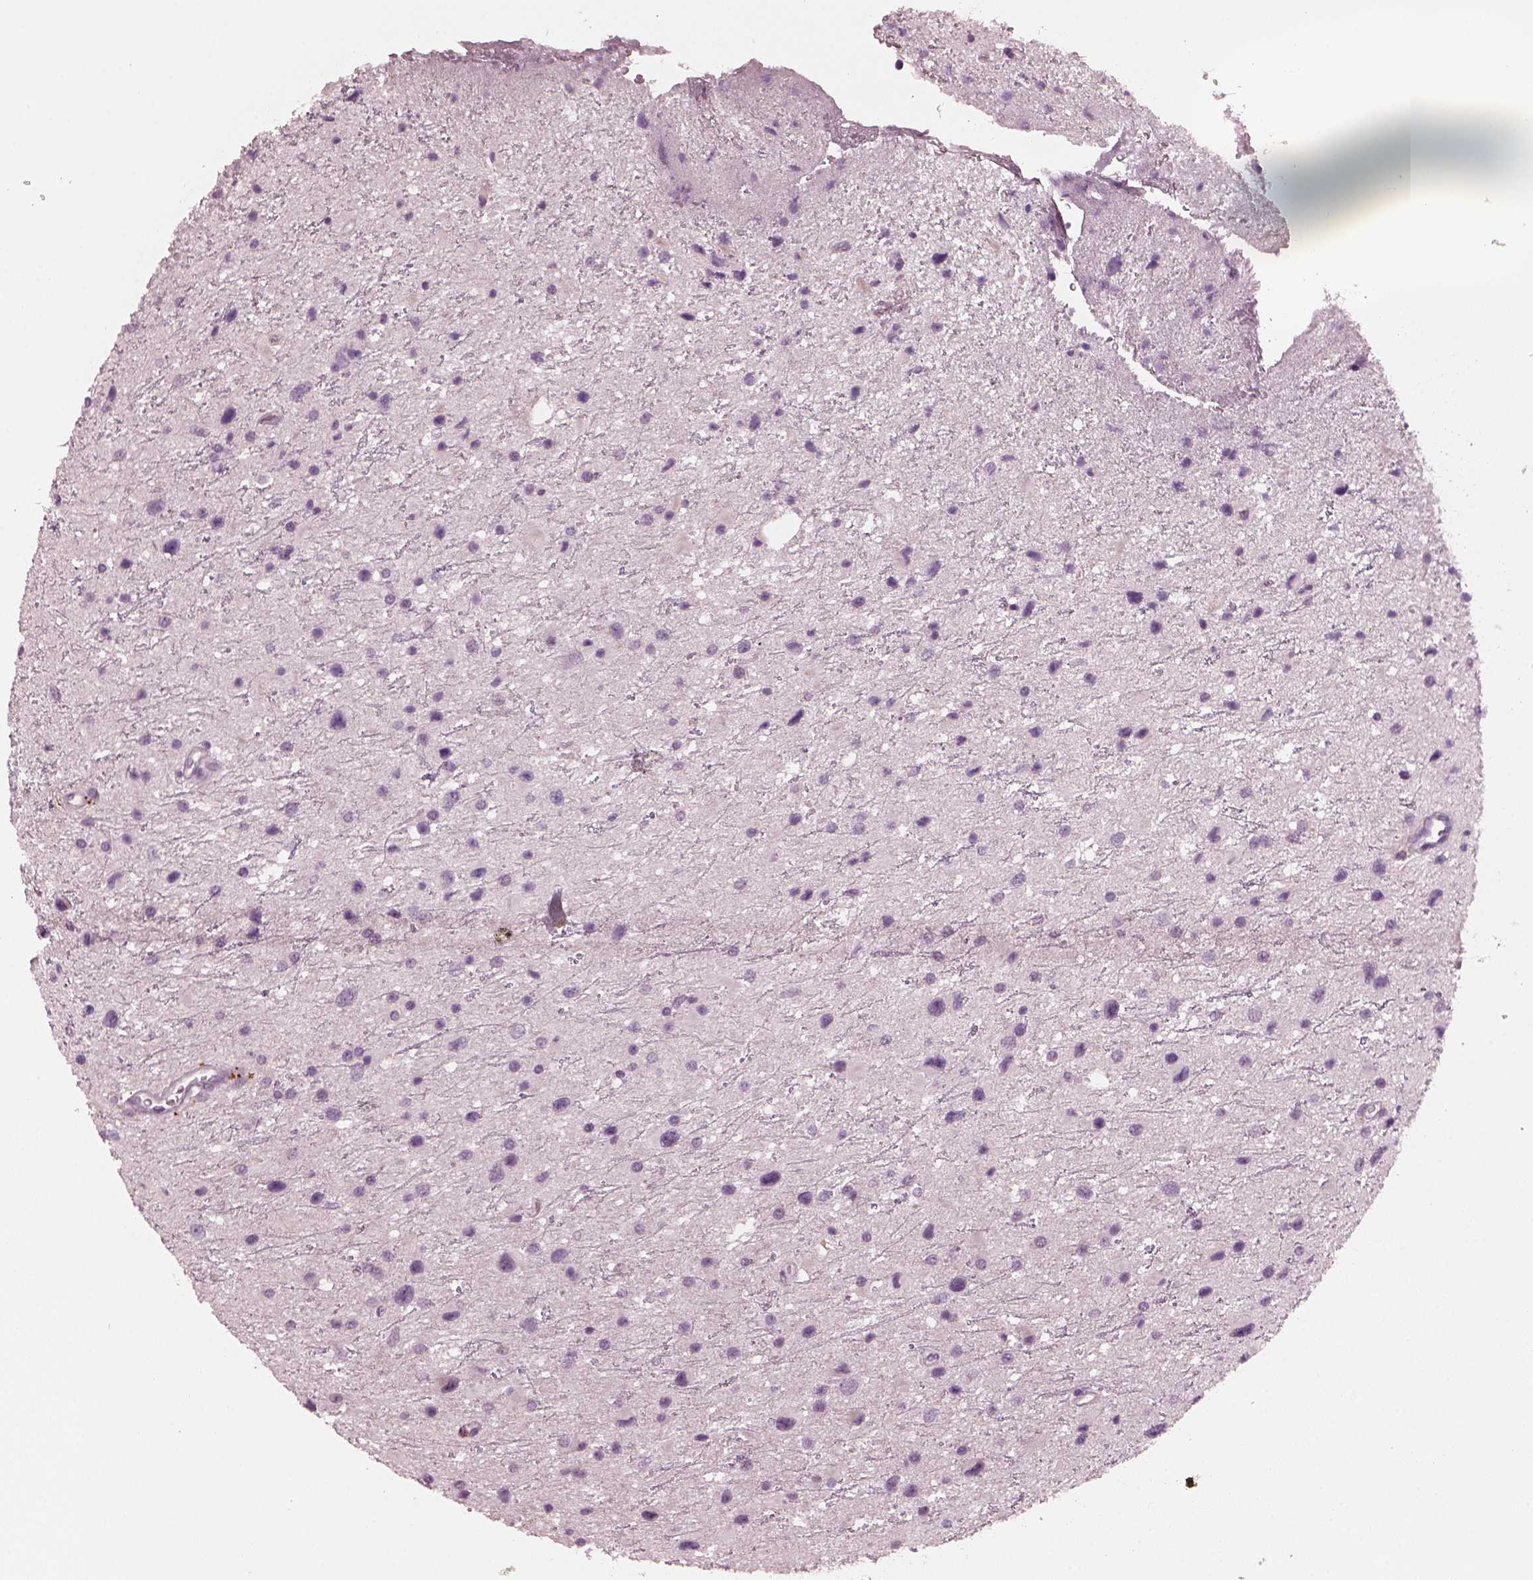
{"staining": {"intensity": "negative", "quantity": "none", "location": "none"}, "tissue": "glioma", "cell_type": "Tumor cells", "image_type": "cancer", "snomed": [{"axis": "morphology", "description": "Glioma, malignant, Low grade"}, {"axis": "topography", "description": "Brain"}], "caption": "Tumor cells are negative for brown protein staining in glioma. (DAB (3,3'-diaminobenzidine) IHC visualized using brightfield microscopy, high magnification).", "gene": "SLAMF8", "patient": {"sex": "female", "age": 32}}